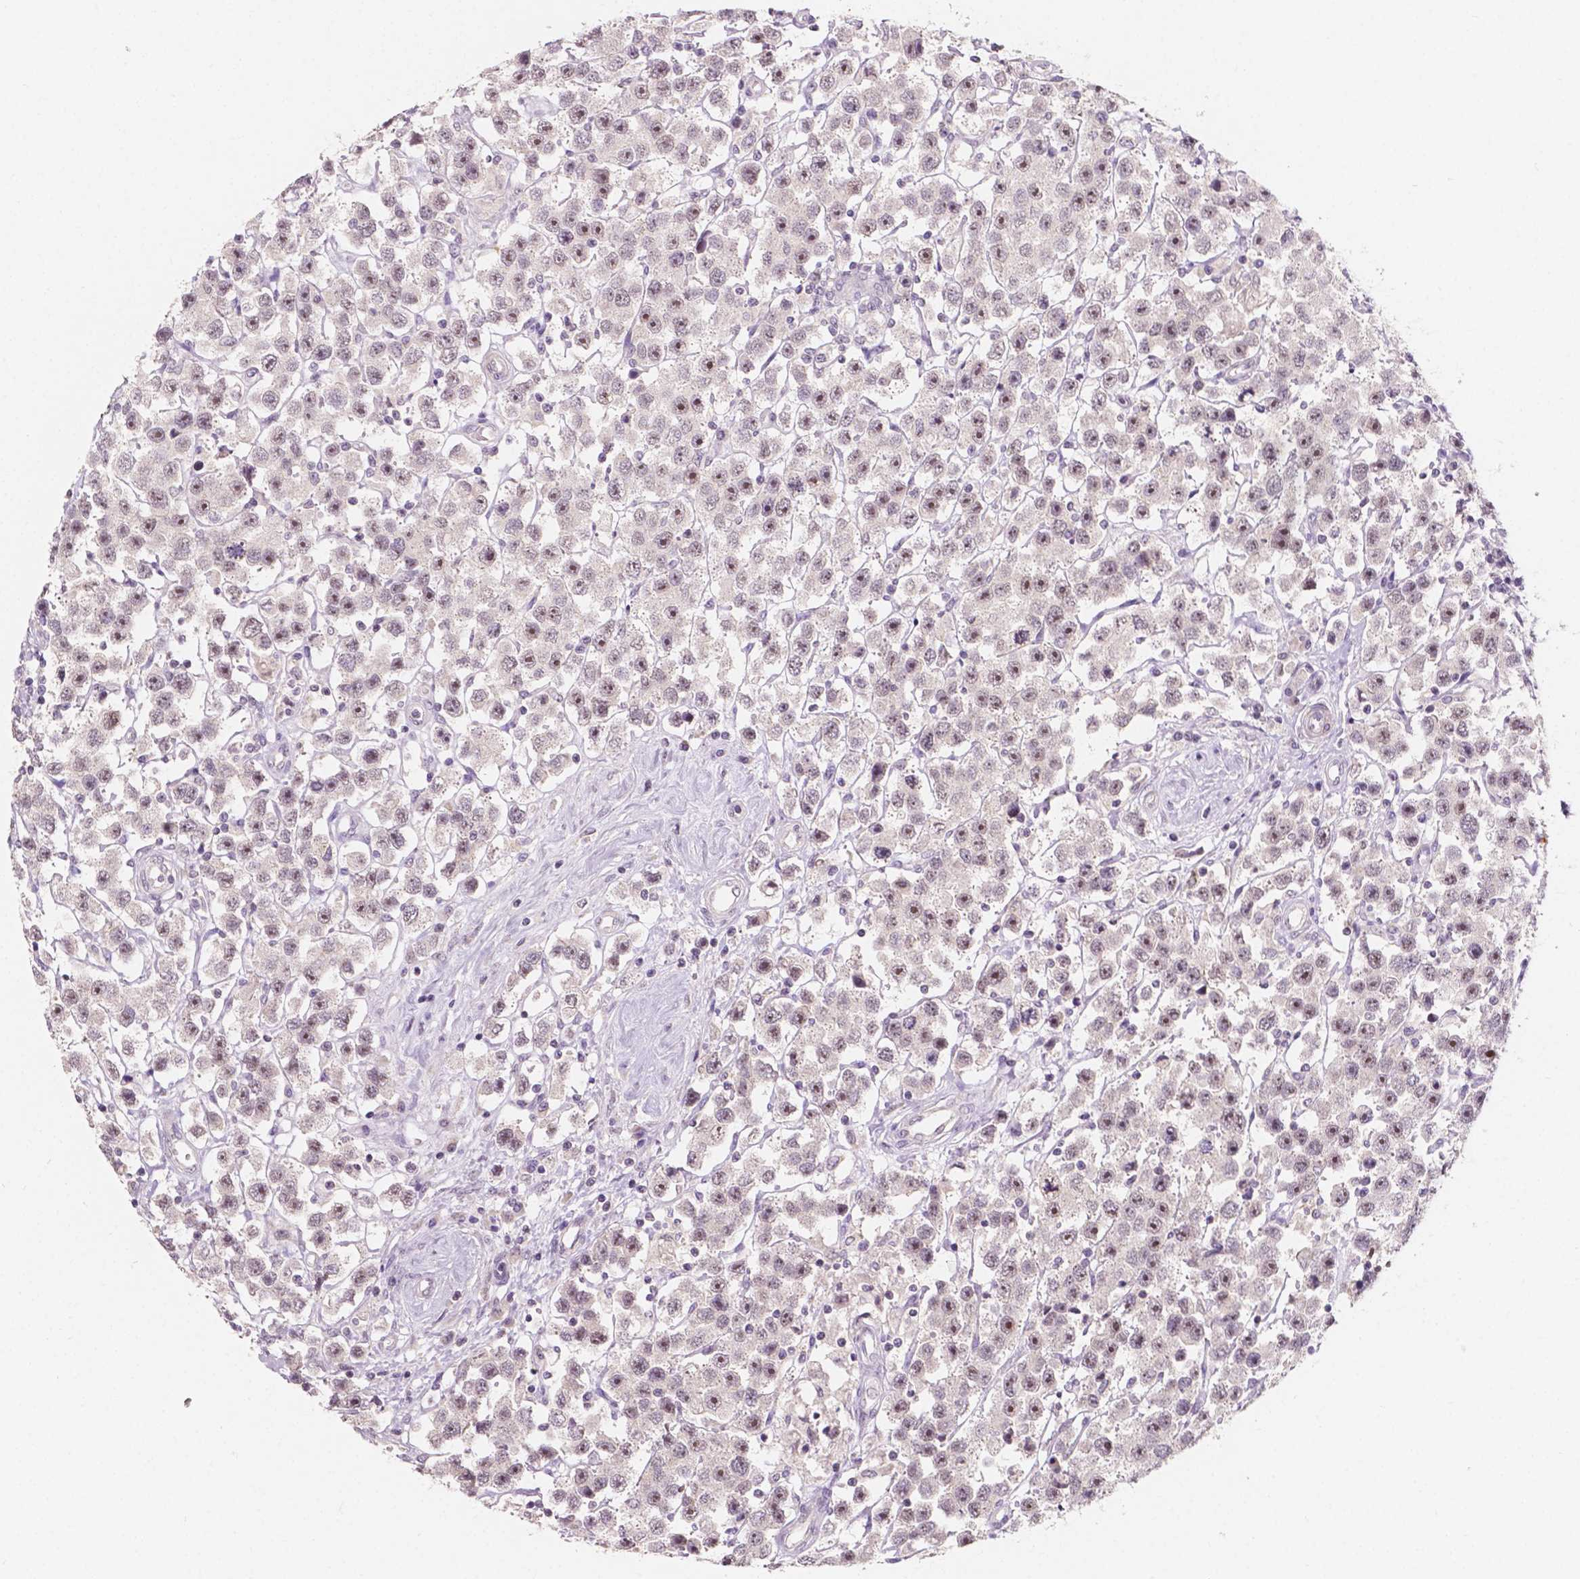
{"staining": {"intensity": "negative", "quantity": "none", "location": "none"}, "tissue": "testis cancer", "cell_type": "Tumor cells", "image_type": "cancer", "snomed": [{"axis": "morphology", "description": "Seminoma, NOS"}, {"axis": "topography", "description": "Testis"}], "caption": "Tumor cells show no significant protein staining in testis seminoma.", "gene": "SIRT2", "patient": {"sex": "male", "age": 45}}